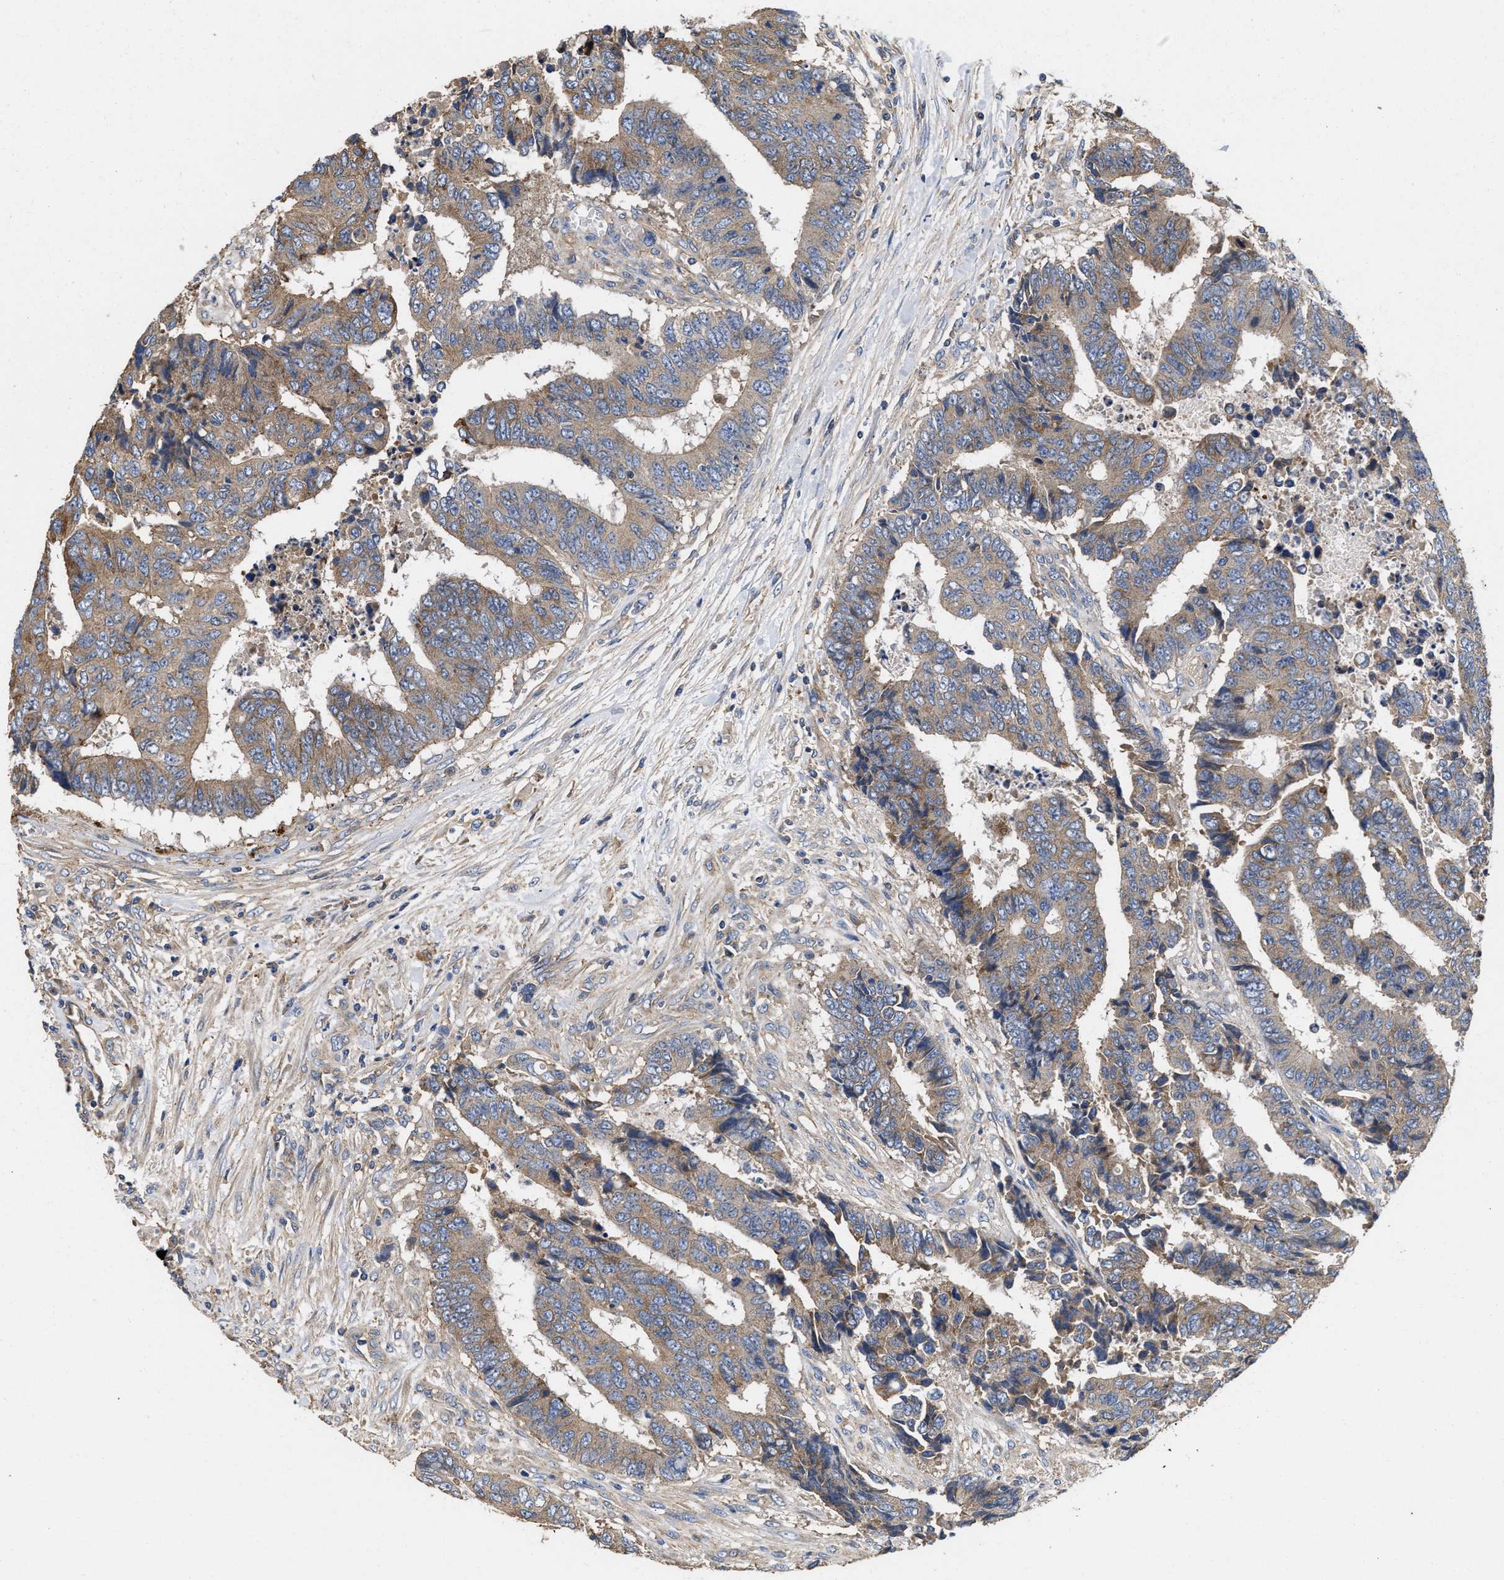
{"staining": {"intensity": "moderate", "quantity": ">75%", "location": "cytoplasmic/membranous"}, "tissue": "colorectal cancer", "cell_type": "Tumor cells", "image_type": "cancer", "snomed": [{"axis": "morphology", "description": "Adenocarcinoma, NOS"}, {"axis": "topography", "description": "Rectum"}], "caption": "This photomicrograph shows immunohistochemistry (IHC) staining of human colorectal adenocarcinoma, with medium moderate cytoplasmic/membranous positivity in about >75% of tumor cells.", "gene": "KLB", "patient": {"sex": "male", "age": 84}}